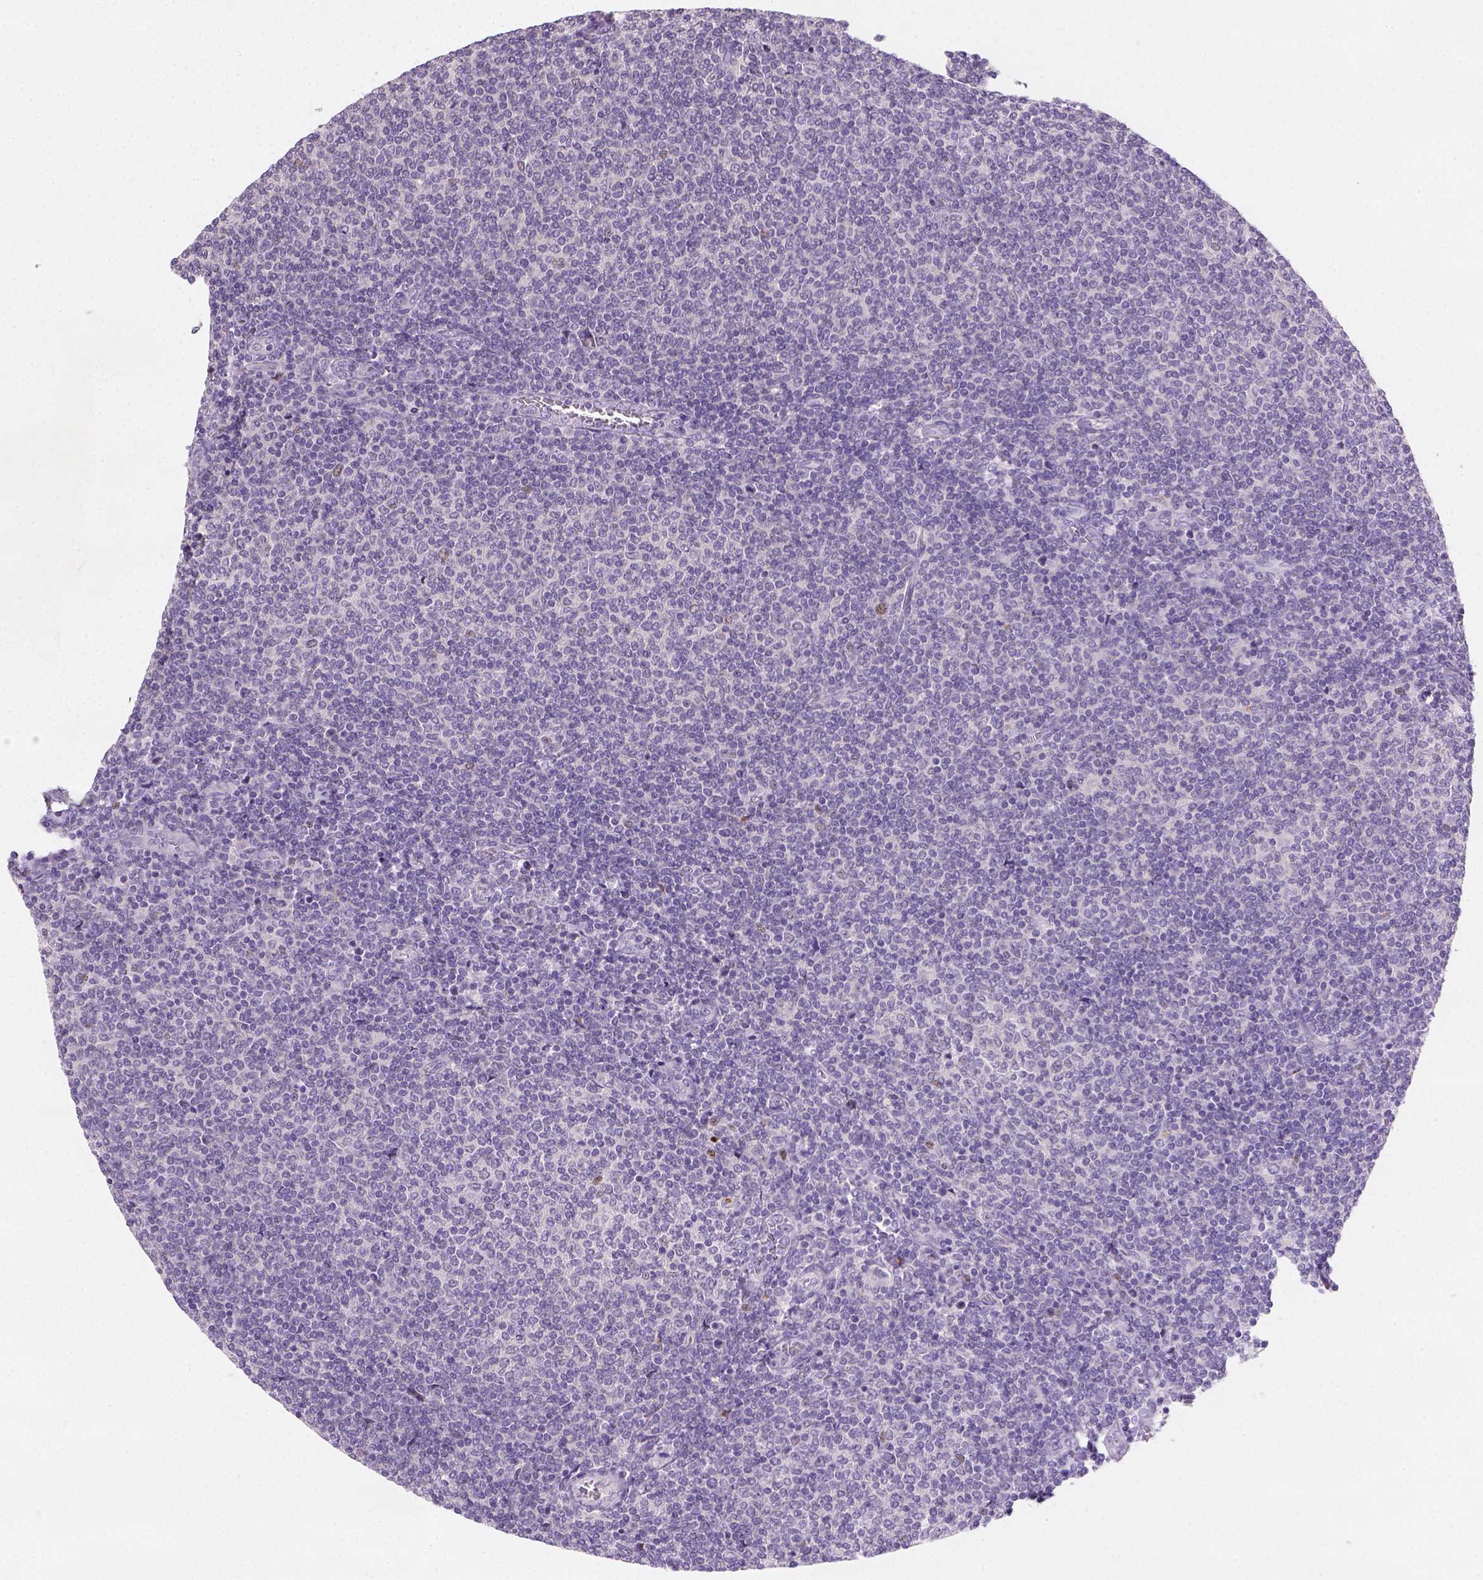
{"staining": {"intensity": "negative", "quantity": "none", "location": "none"}, "tissue": "lymphoma", "cell_type": "Tumor cells", "image_type": "cancer", "snomed": [{"axis": "morphology", "description": "Malignant lymphoma, non-Hodgkin's type, Low grade"}, {"axis": "topography", "description": "Lymph node"}], "caption": "Lymphoma was stained to show a protein in brown. There is no significant positivity in tumor cells.", "gene": "ZMAT4", "patient": {"sex": "male", "age": 52}}